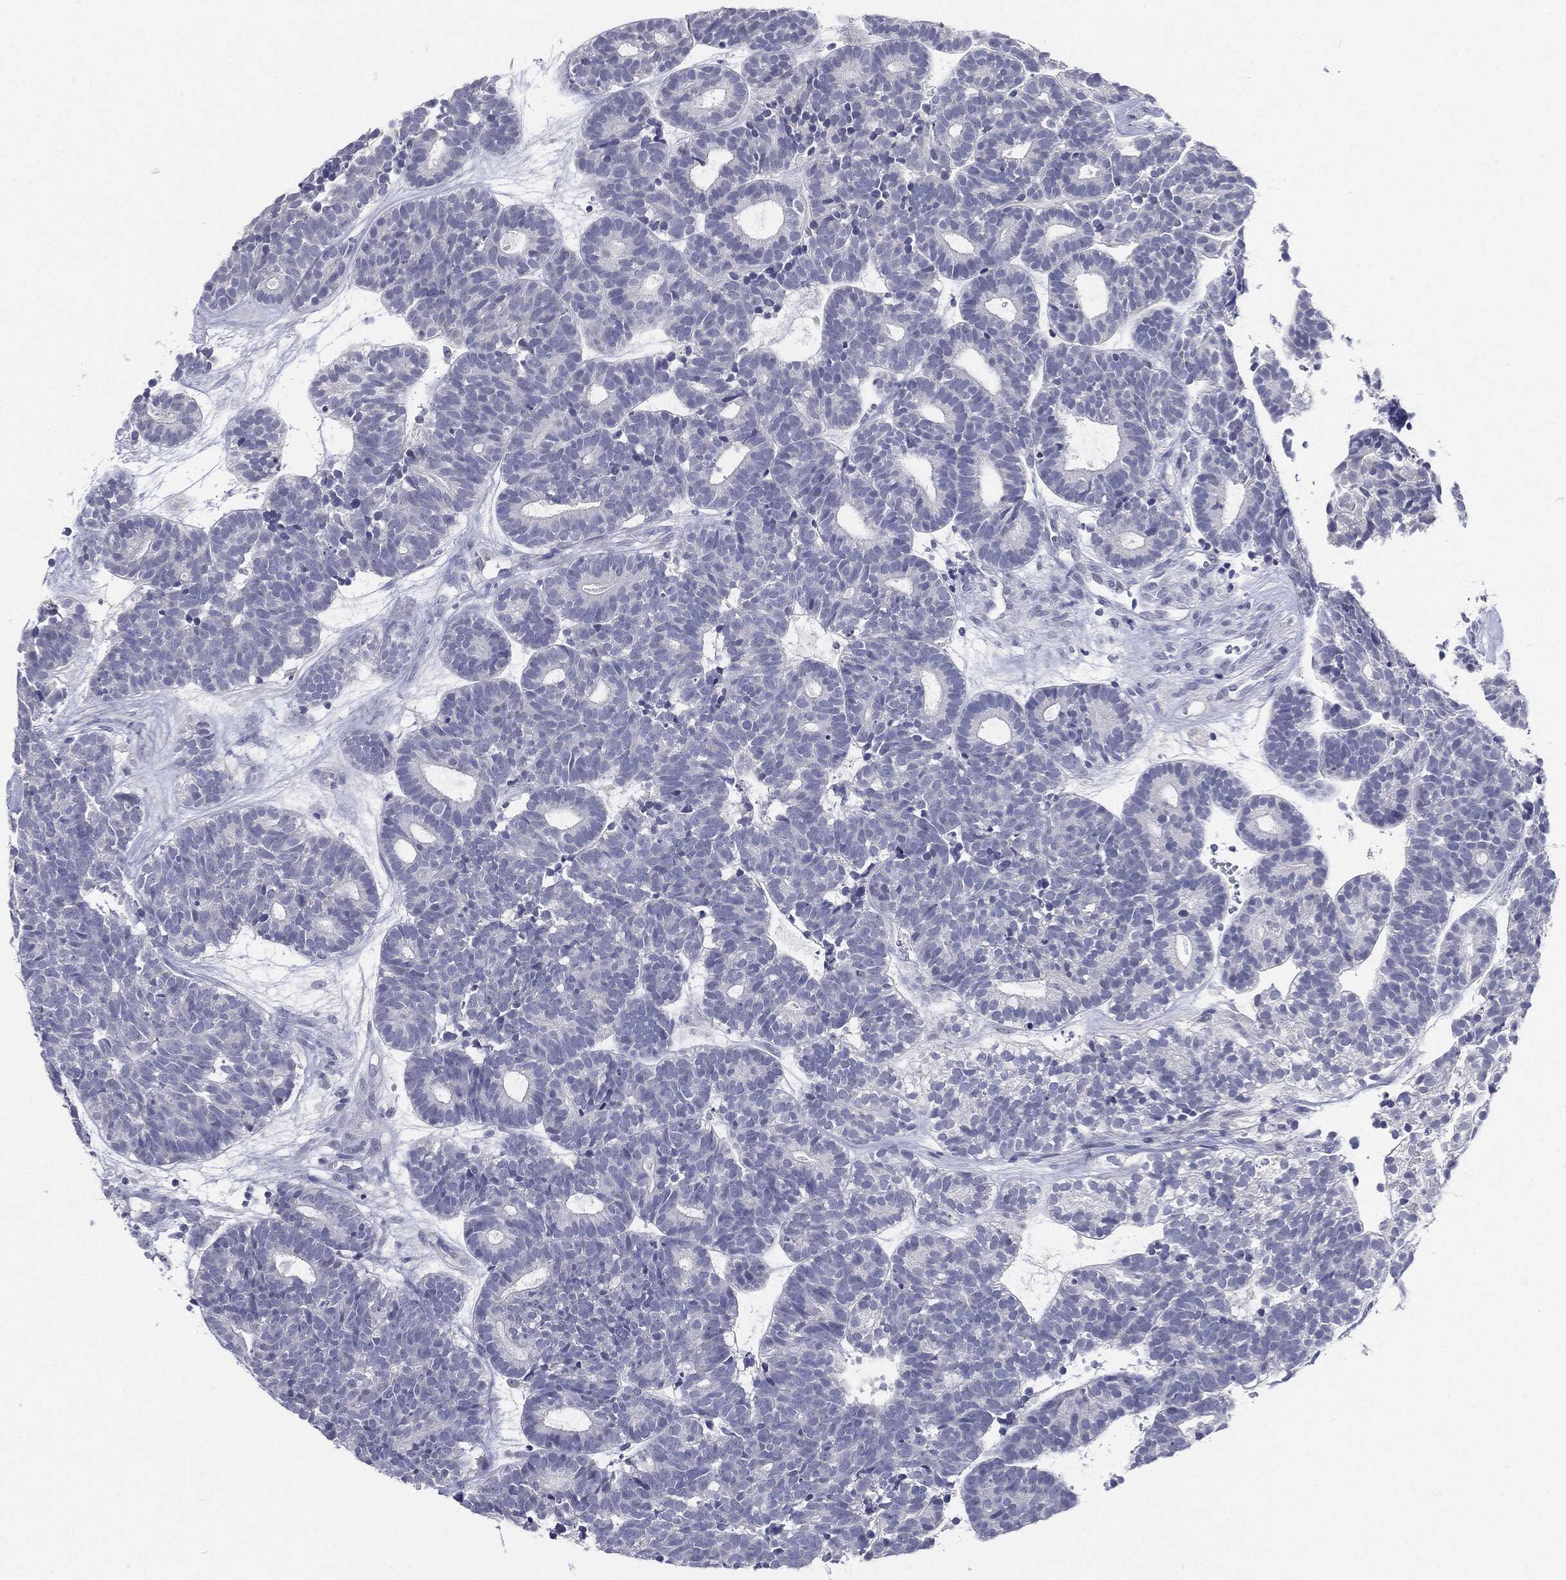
{"staining": {"intensity": "negative", "quantity": "none", "location": "none"}, "tissue": "head and neck cancer", "cell_type": "Tumor cells", "image_type": "cancer", "snomed": [{"axis": "morphology", "description": "Adenocarcinoma, NOS"}, {"axis": "topography", "description": "Head-Neck"}], "caption": "Tumor cells show no significant protein staining in adenocarcinoma (head and neck).", "gene": "CGB1", "patient": {"sex": "female", "age": 81}}